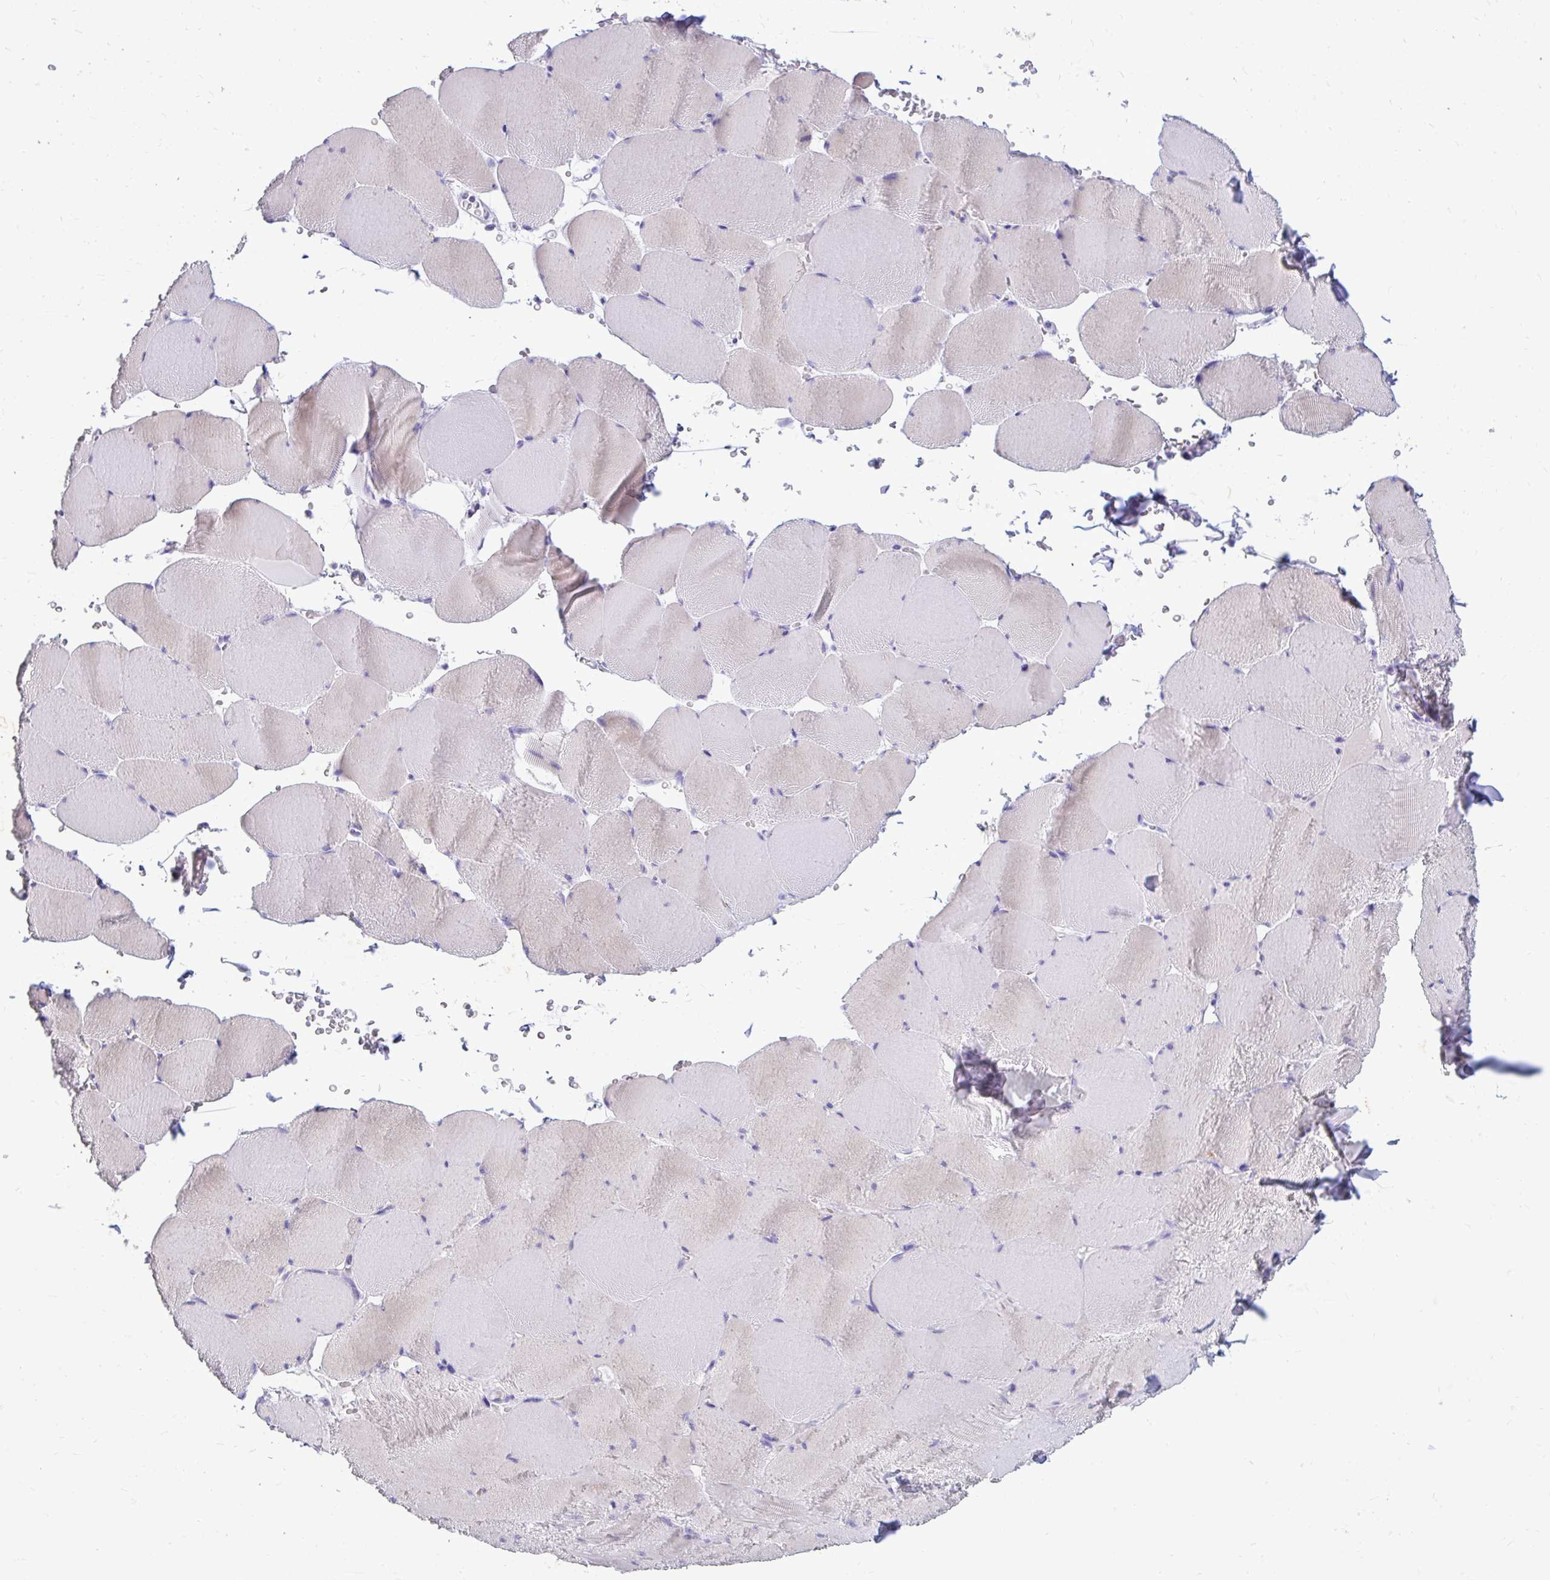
{"staining": {"intensity": "negative", "quantity": "none", "location": "none"}, "tissue": "skeletal muscle", "cell_type": "Myocytes", "image_type": "normal", "snomed": [{"axis": "morphology", "description": "Normal tissue, NOS"}, {"axis": "topography", "description": "Skeletal muscle"}, {"axis": "topography", "description": "Head-Neck"}], "caption": "Protein analysis of unremarkable skeletal muscle exhibits no significant expression in myocytes.", "gene": "NANOGNB", "patient": {"sex": "male", "age": 66}}